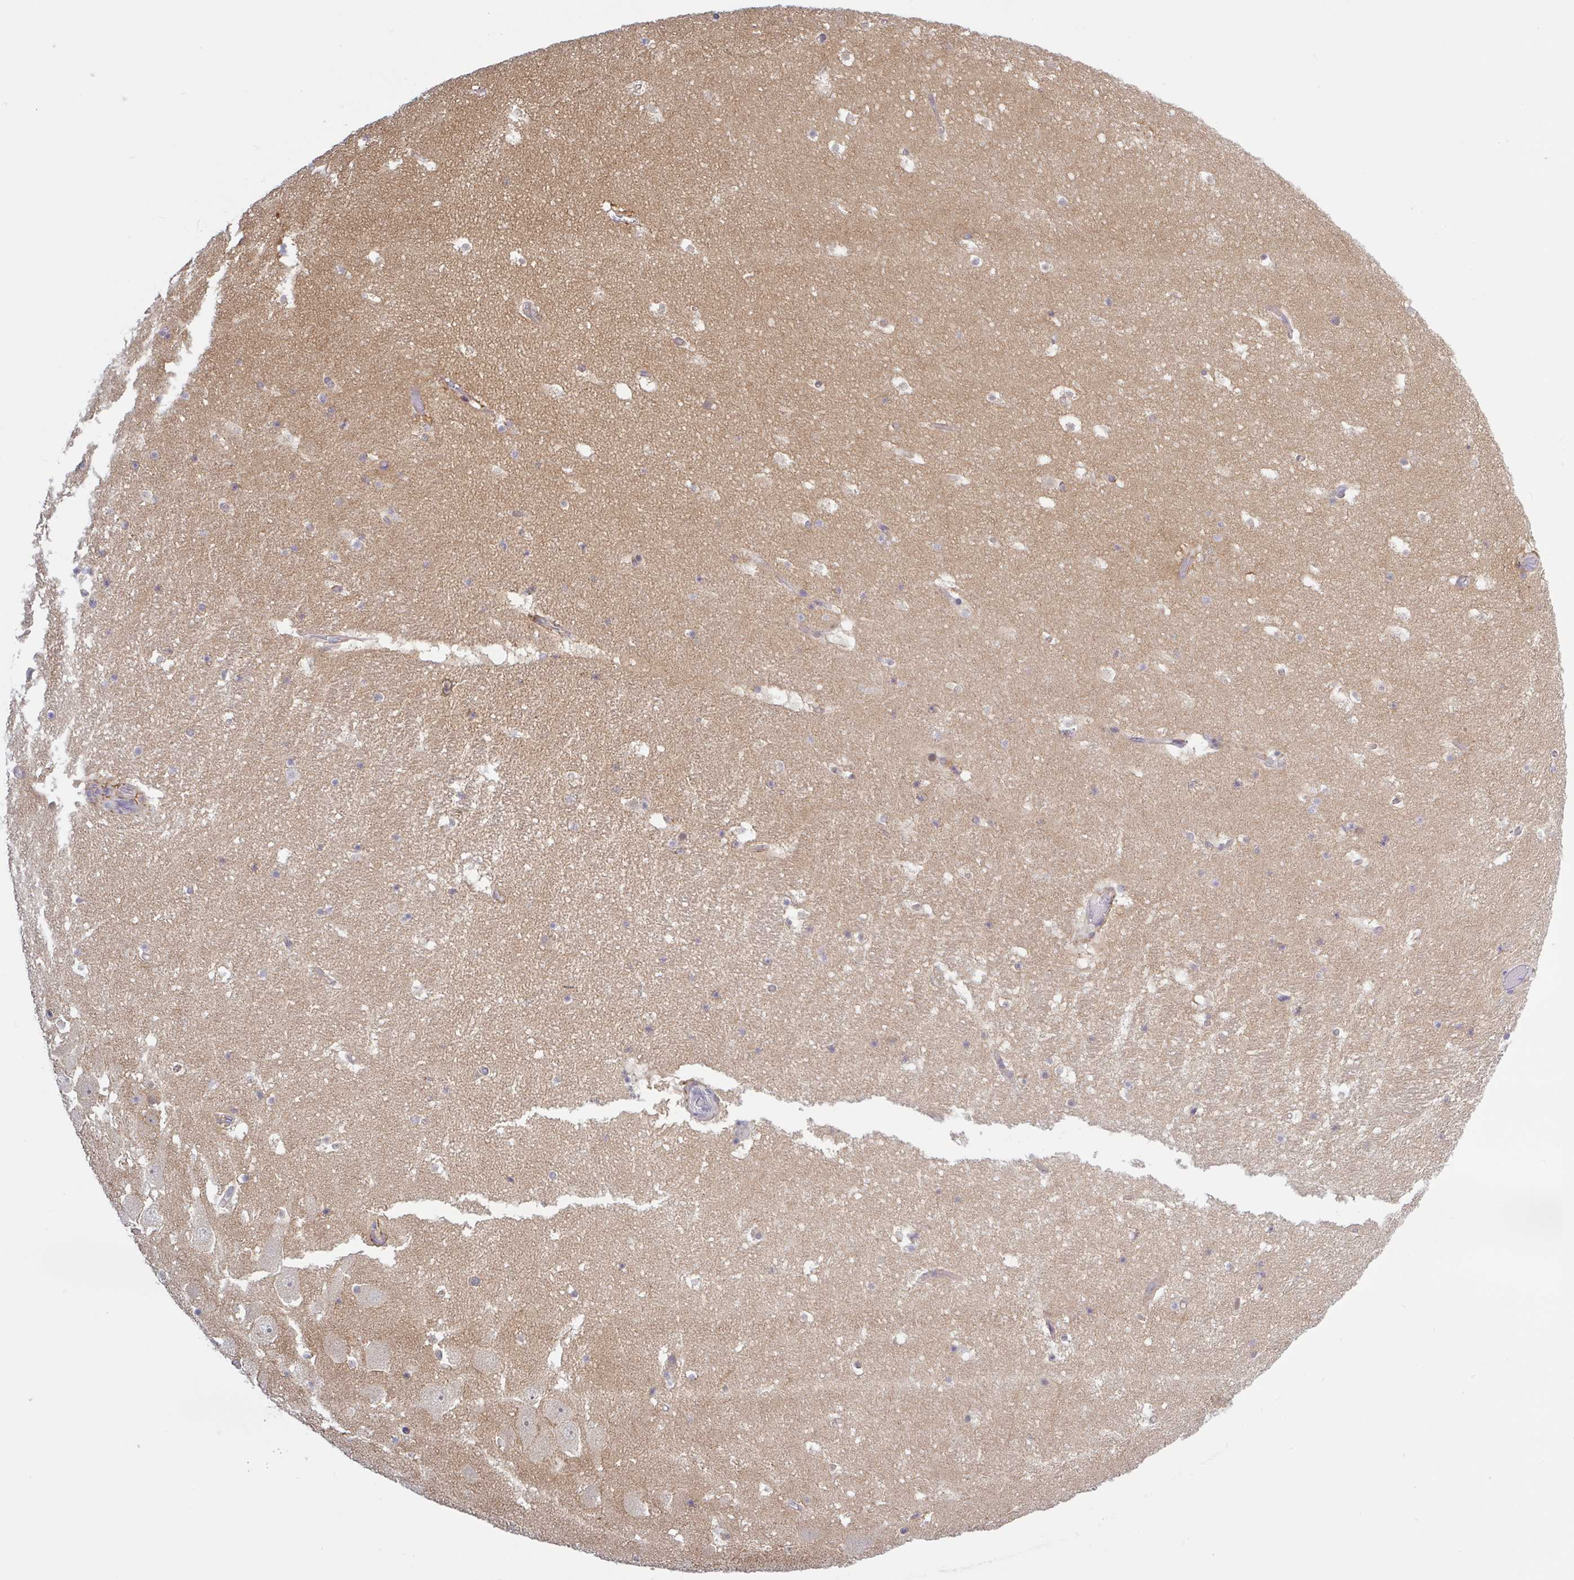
{"staining": {"intensity": "weak", "quantity": "<25%", "location": "cytoplasmic/membranous"}, "tissue": "hippocampus", "cell_type": "Glial cells", "image_type": "normal", "snomed": [{"axis": "morphology", "description": "Normal tissue, NOS"}, {"axis": "topography", "description": "Hippocampus"}], "caption": "Immunohistochemistry (IHC) image of unremarkable hippocampus stained for a protein (brown), which exhibits no positivity in glial cells. (DAB (3,3'-diaminobenzidine) IHC visualized using brightfield microscopy, high magnification).", "gene": "SURF1", "patient": {"sex": "female", "age": 42}}